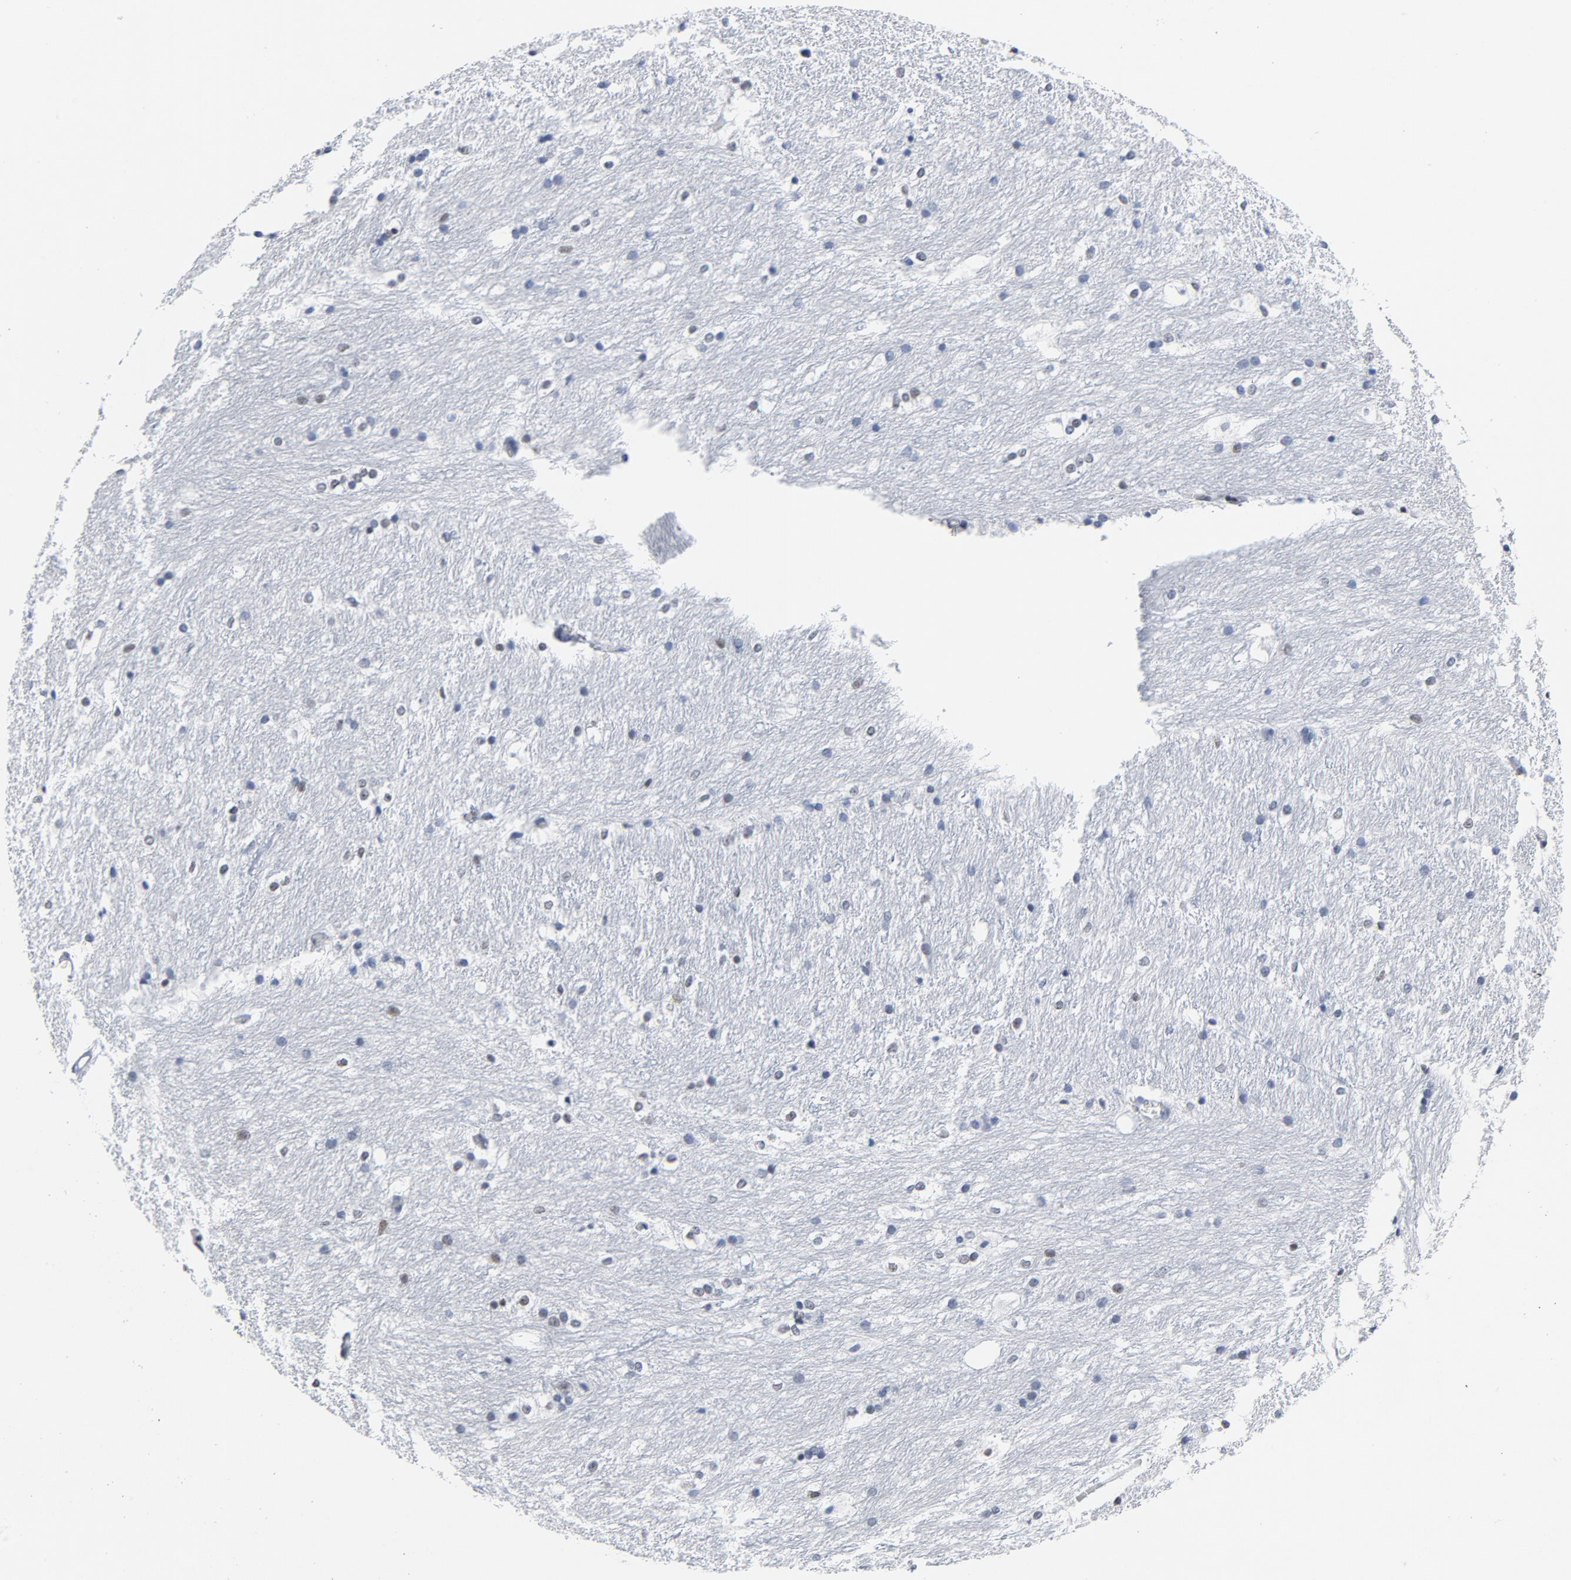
{"staining": {"intensity": "moderate", "quantity": "25%-75%", "location": "nuclear"}, "tissue": "caudate", "cell_type": "Glial cells", "image_type": "normal", "snomed": [{"axis": "morphology", "description": "Normal tissue, NOS"}, {"axis": "topography", "description": "Lateral ventricle wall"}], "caption": "Protein expression analysis of normal human caudate reveals moderate nuclear staining in about 25%-75% of glial cells.", "gene": "CSTF2", "patient": {"sex": "female", "age": 19}}